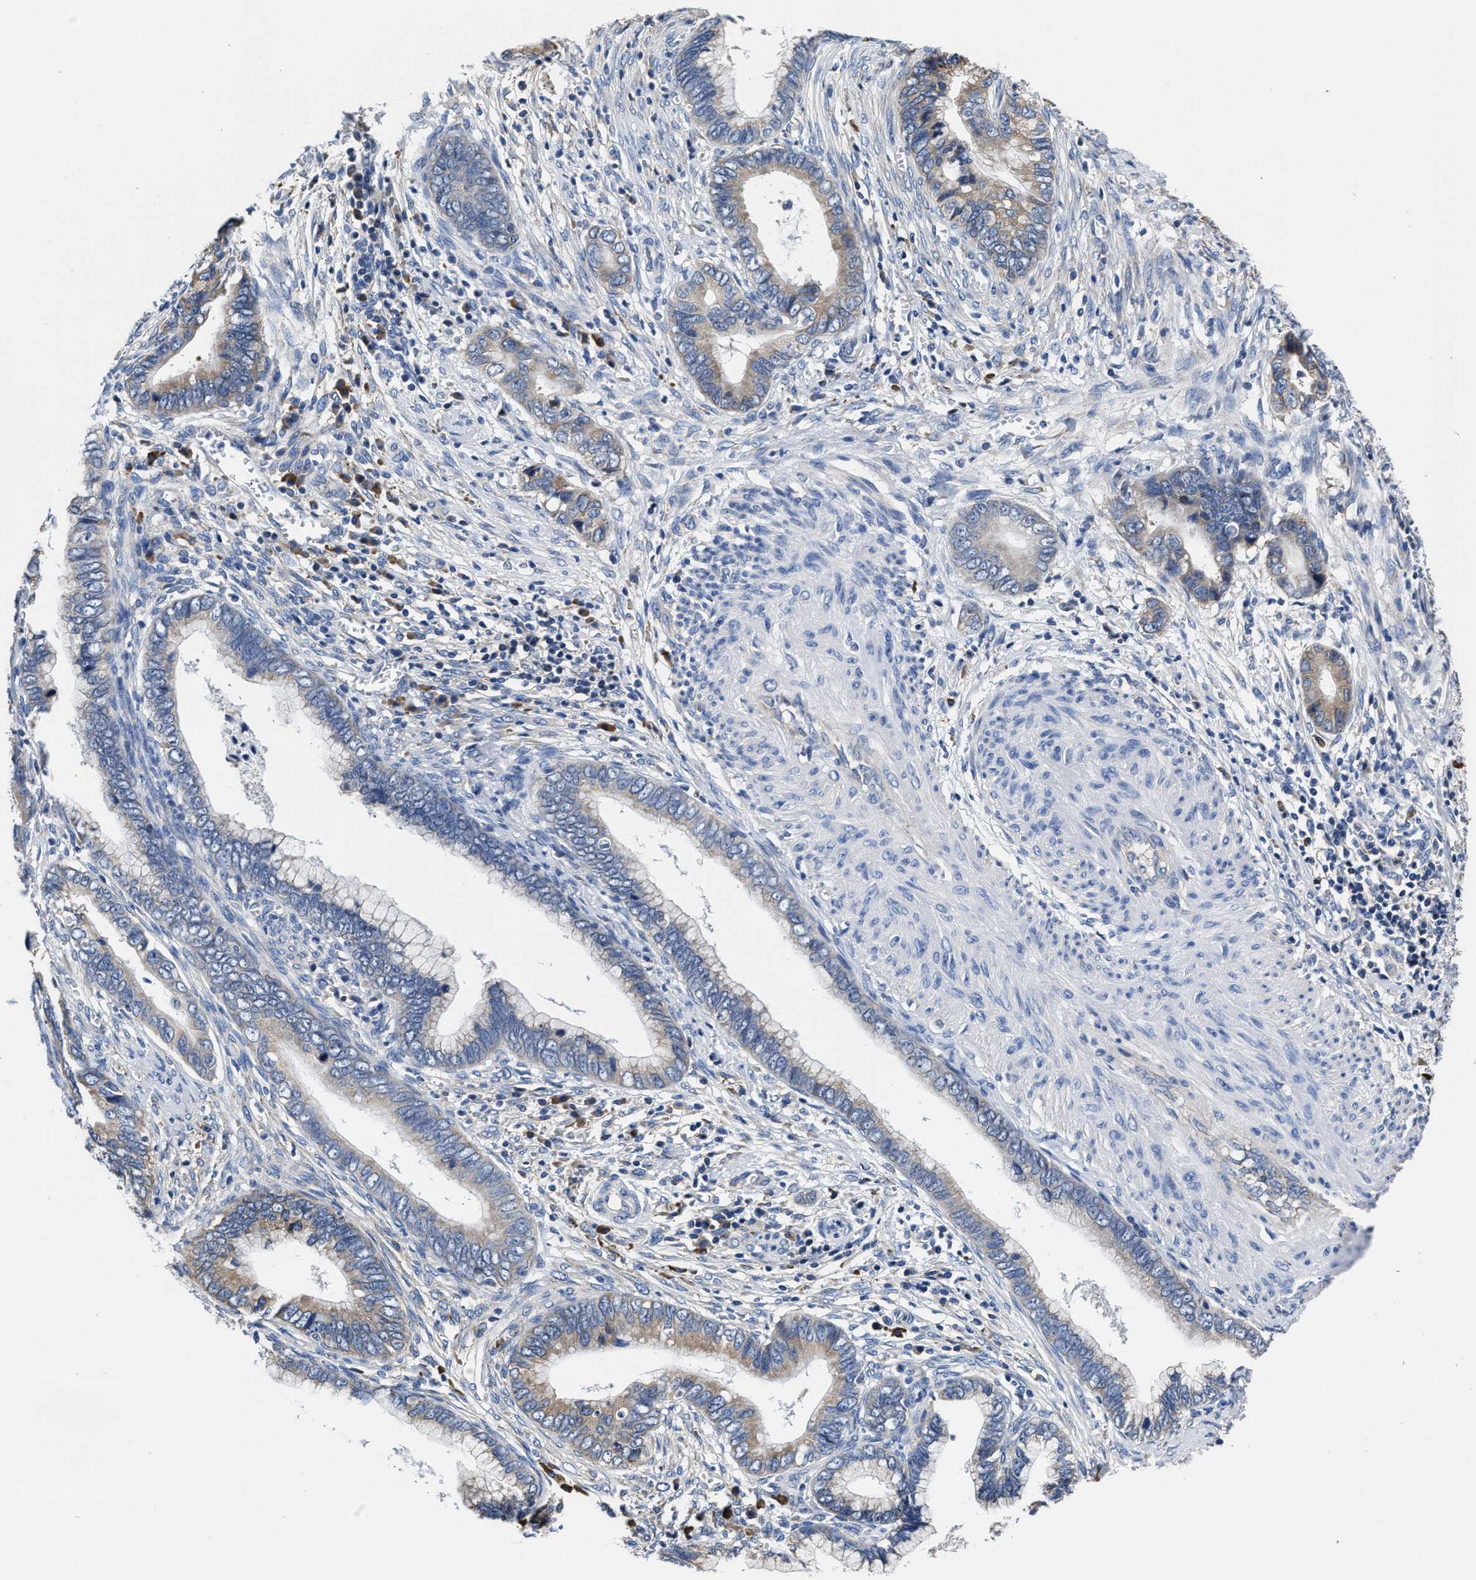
{"staining": {"intensity": "weak", "quantity": ">75%", "location": "cytoplasmic/membranous"}, "tissue": "cervical cancer", "cell_type": "Tumor cells", "image_type": "cancer", "snomed": [{"axis": "morphology", "description": "Adenocarcinoma, NOS"}, {"axis": "topography", "description": "Cervix"}], "caption": "Immunohistochemistry micrograph of neoplastic tissue: cervical cancer (adenocarcinoma) stained using immunohistochemistry demonstrates low levels of weak protein expression localized specifically in the cytoplasmic/membranous of tumor cells, appearing as a cytoplasmic/membranous brown color.", "gene": "SRPK2", "patient": {"sex": "female", "age": 44}}